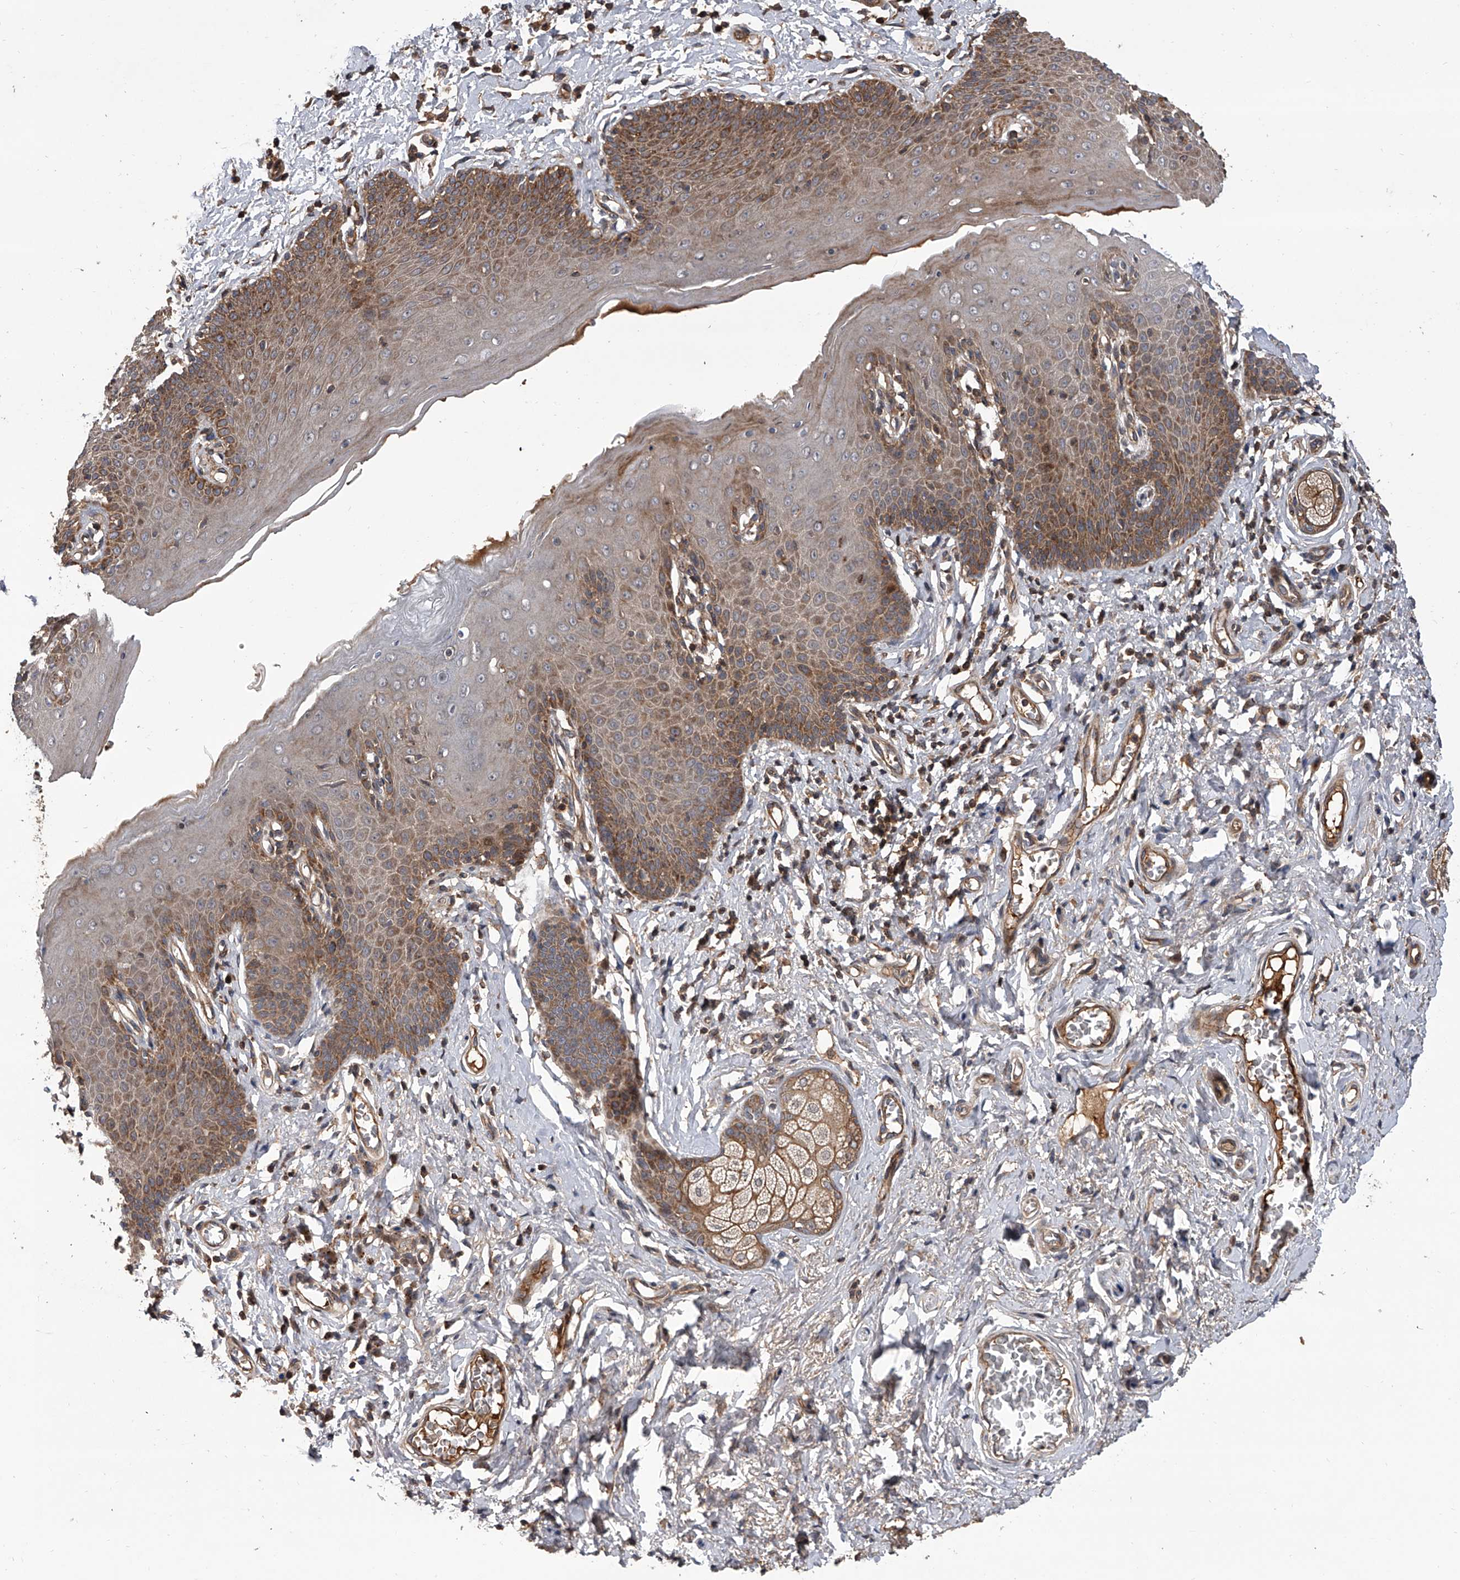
{"staining": {"intensity": "moderate", "quantity": ">75%", "location": "cytoplasmic/membranous"}, "tissue": "skin", "cell_type": "Epidermal cells", "image_type": "normal", "snomed": [{"axis": "morphology", "description": "Normal tissue, NOS"}, {"axis": "topography", "description": "Vulva"}], "caption": "Brown immunohistochemical staining in benign human skin demonstrates moderate cytoplasmic/membranous expression in about >75% of epidermal cells.", "gene": "USP47", "patient": {"sex": "female", "age": 66}}